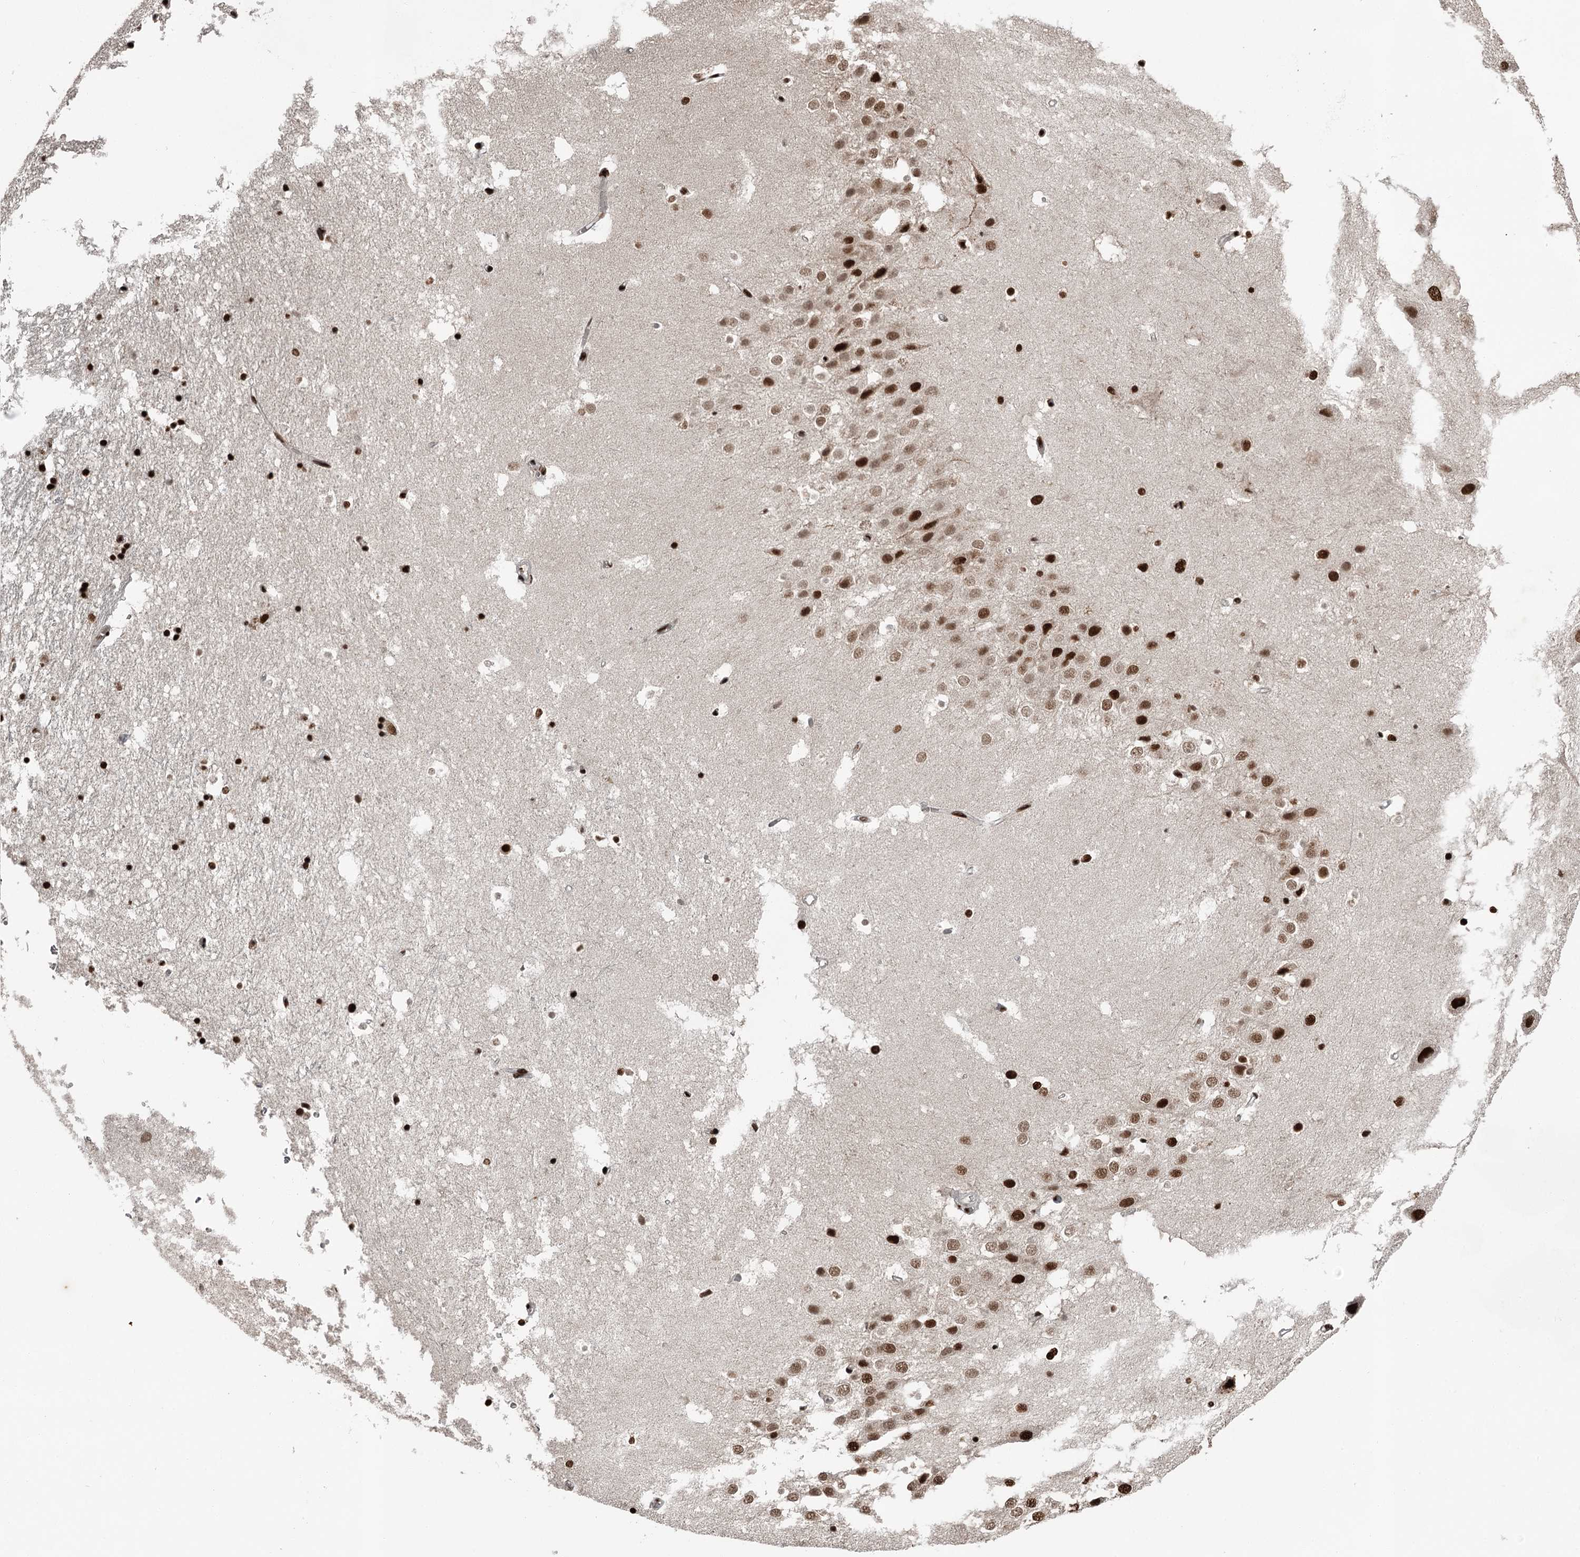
{"staining": {"intensity": "strong", "quantity": "25%-75%", "location": "nuclear"}, "tissue": "hippocampus", "cell_type": "Glial cells", "image_type": "normal", "snomed": [{"axis": "morphology", "description": "Normal tissue, NOS"}, {"axis": "topography", "description": "Hippocampus"}], "caption": "Protein expression analysis of normal hippocampus reveals strong nuclear staining in about 25%-75% of glial cells.", "gene": "RBBP7", "patient": {"sex": "female", "age": 52}}